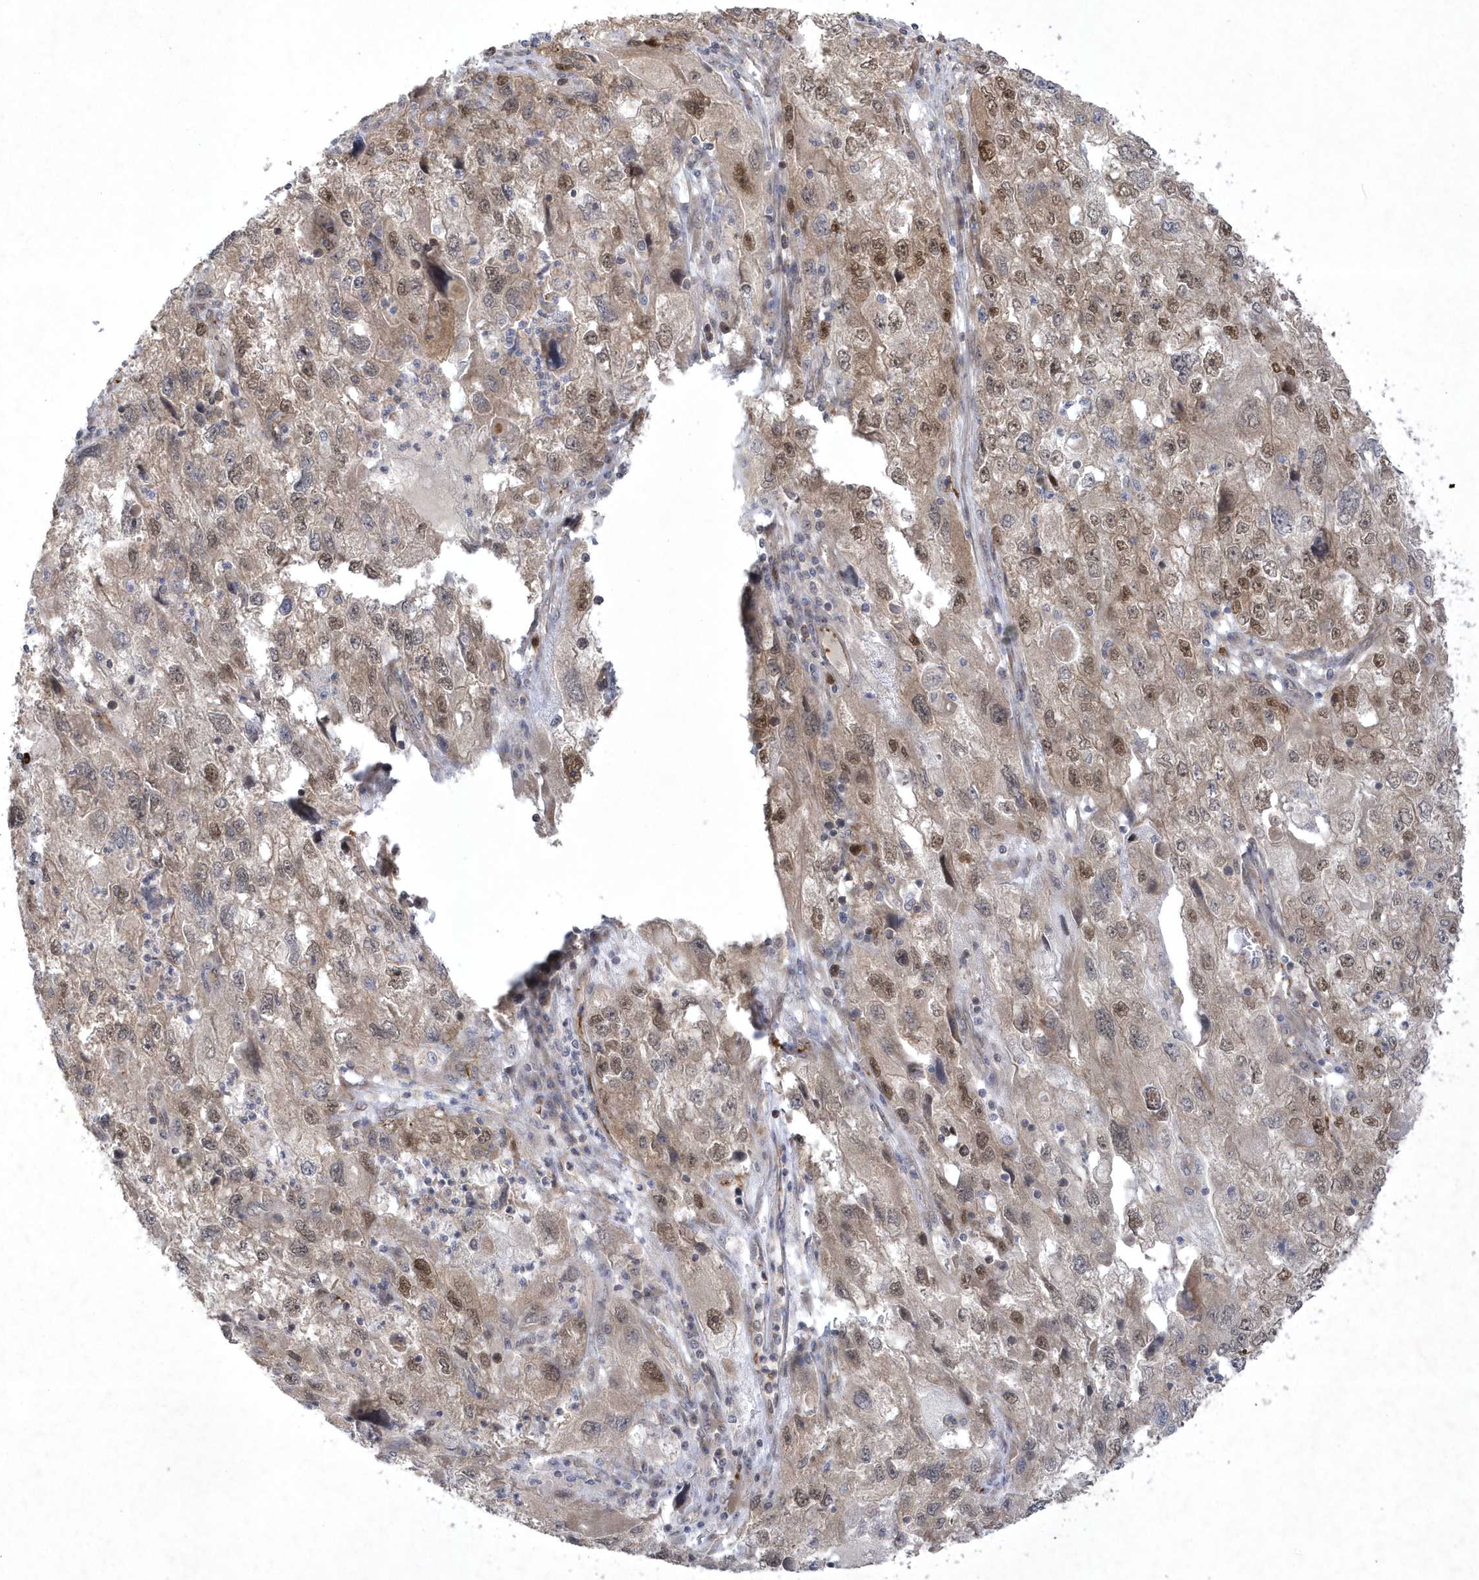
{"staining": {"intensity": "moderate", "quantity": "<25%", "location": "nuclear"}, "tissue": "endometrial cancer", "cell_type": "Tumor cells", "image_type": "cancer", "snomed": [{"axis": "morphology", "description": "Adenocarcinoma, NOS"}, {"axis": "topography", "description": "Endometrium"}], "caption": "Protein expression analysis of endometrial cancer displays moderate nuclear staining in approximately <25% of tumor cells.", "gene": "NAF1", "patient": {"sex": "female", "age": 49}}